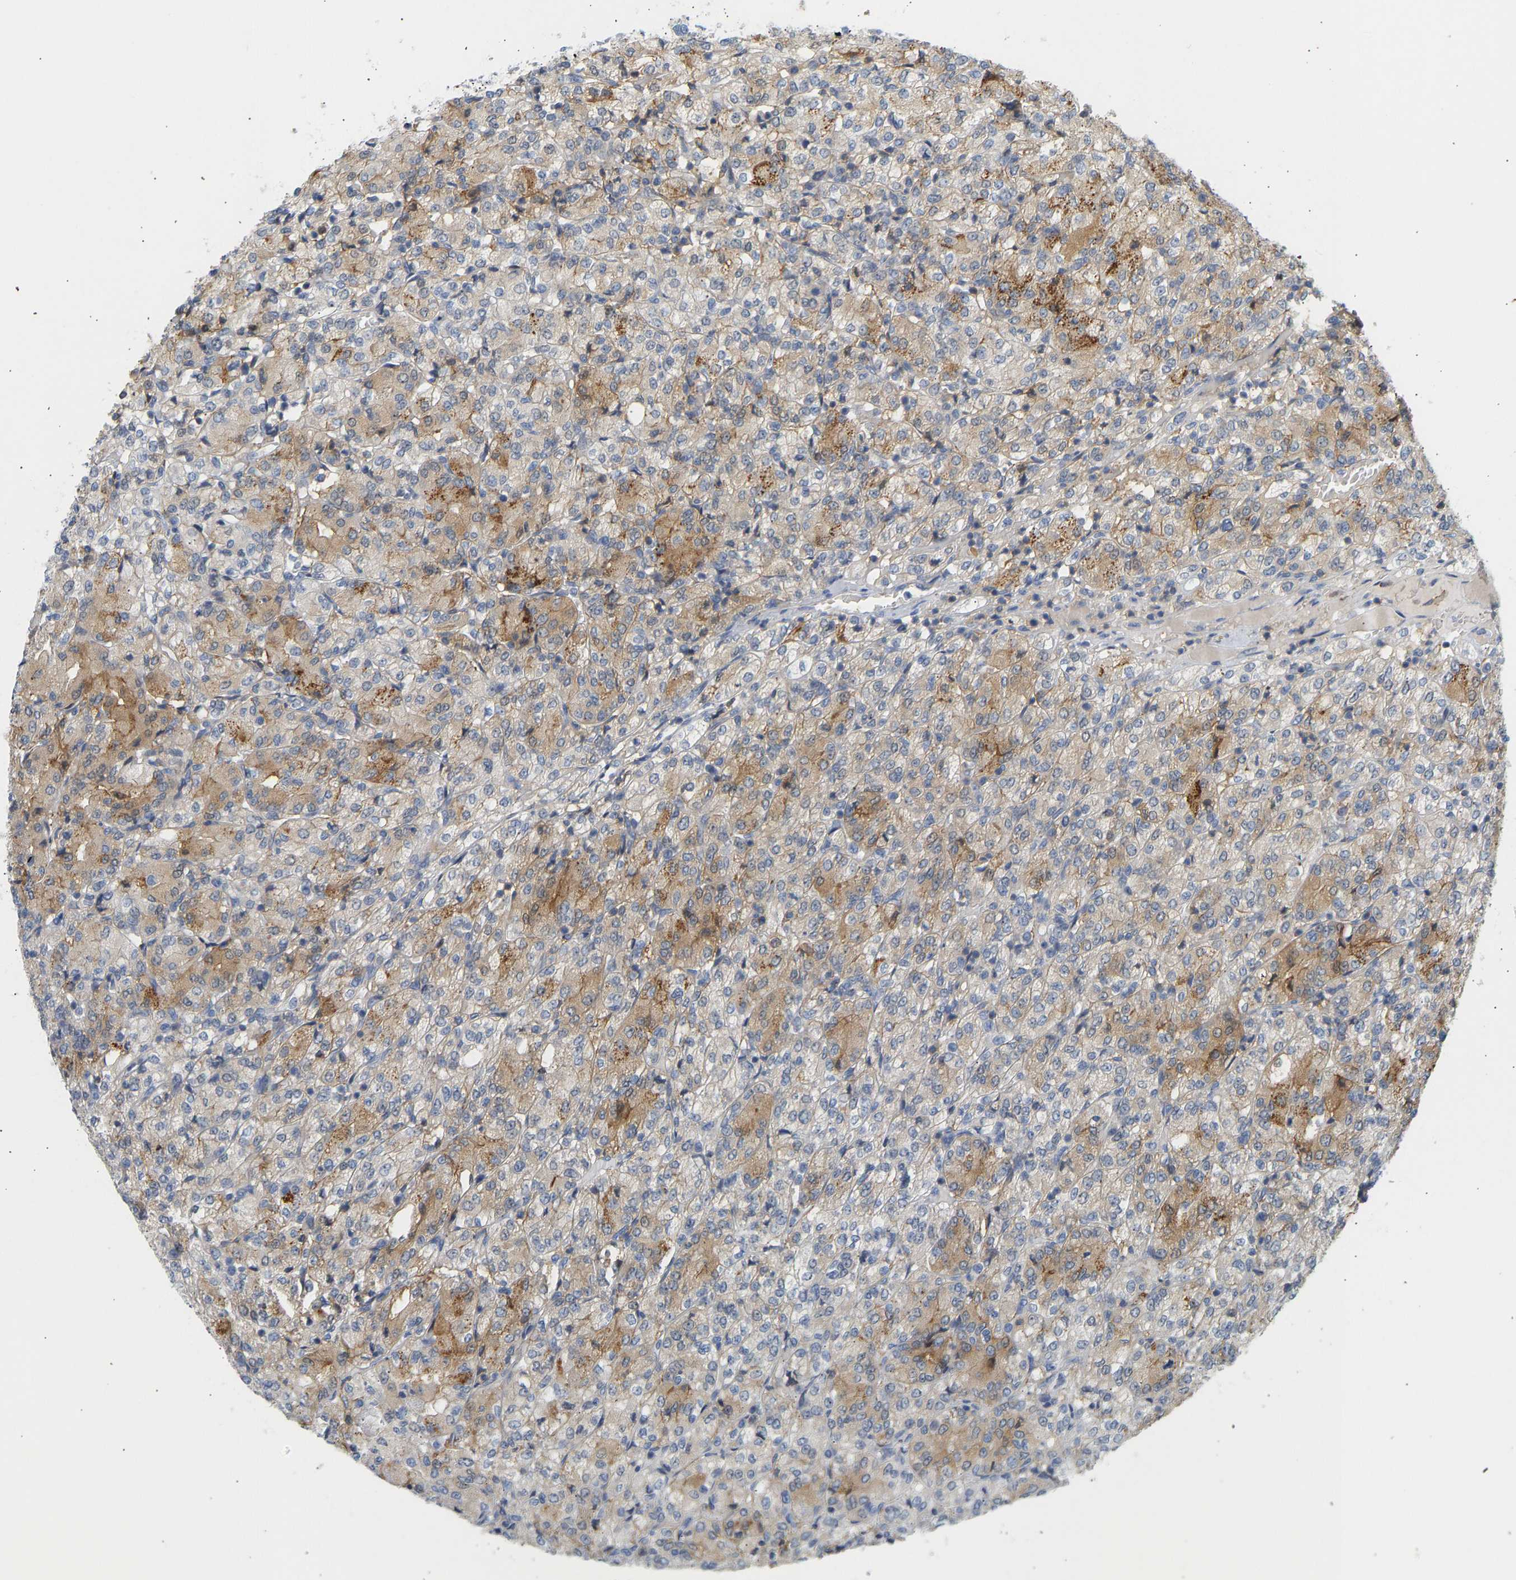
{"staining": {"intensity": "moderate", "quantity": "<25%", "location": "cytoplasmic/membranous"}, "tissue": "renal cancer", "cell_type": "Tumor cells", "image_type": "cancer", "snomed": [{"axis": "morphology", "description": "Adenocarcinoma, NOS"}, {"axis": "topography", "description": "Kidney"}], "caption": "Renal cancer (adenocarcinoma) stained with a brown dye displays moderate cytoplasmic/membranous positive positivity in about <25% of tumor cells.", "gene": "BVES", "patient": {"sex": "male", "age": 77}}